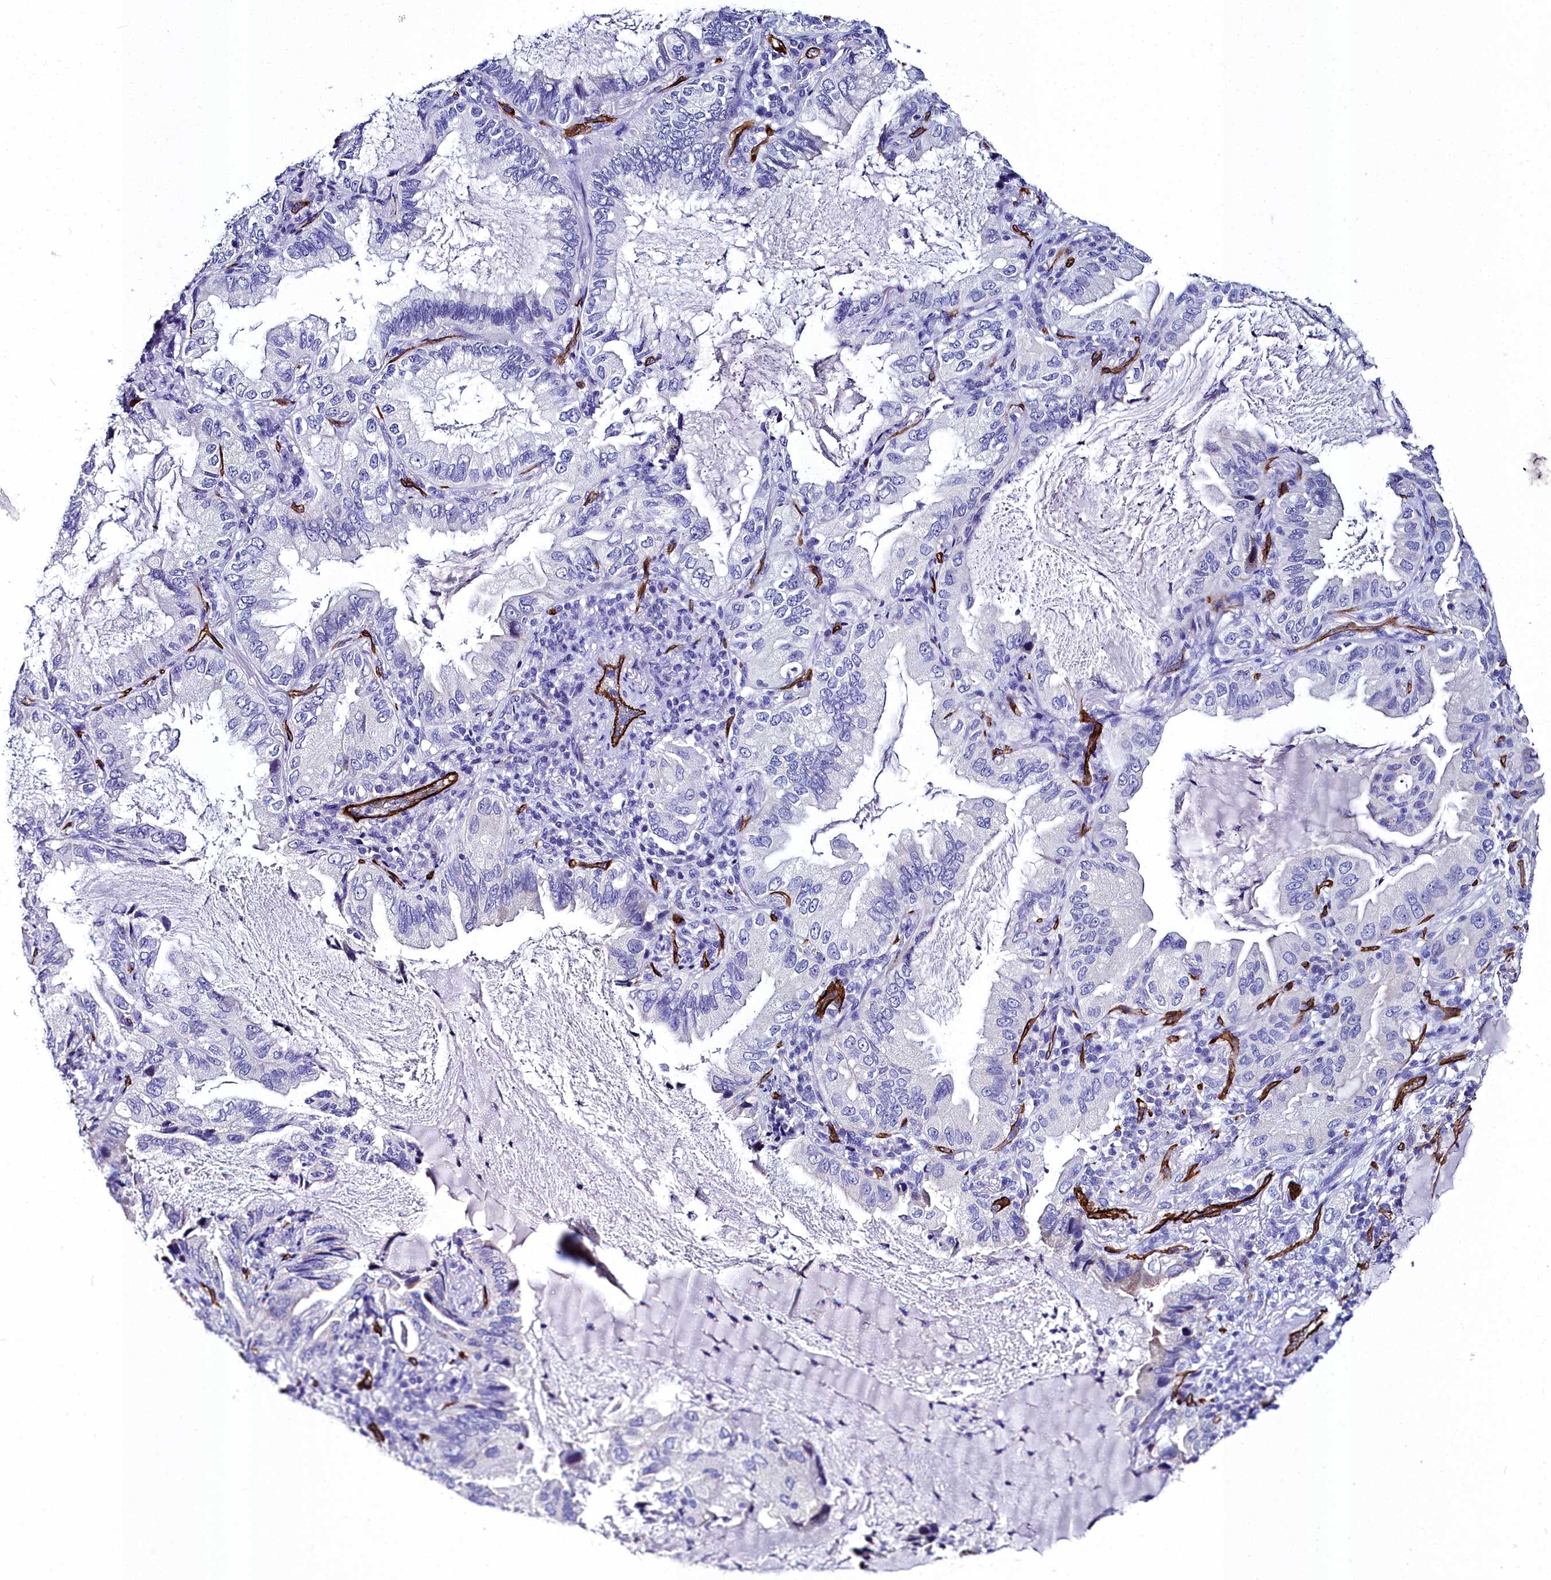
{"staining": {"intensity": "negative", "quantity": "none", "location": "none"}, "tissue": "lung cancer", "cell_type": "Tumor cells", "image_type": "cancer", "snomed": [{"axis": "morphology", "description": "Adenocarcinoma, NOS"}, {"axis": "topography", "description": "Lung"}], "caption": "Adenocarcinoma (lung) was stained to show a protein in brown. There is no significant staining in tumor cells. (Stains: DAB (3,3'-diaminobenzidine) IHC with hematoxylin counter stain, Microscopy: brightfield microscopy at high magnification).", "gene": "CYP4F11", "patient": {"sex": "female", "age": 69}}